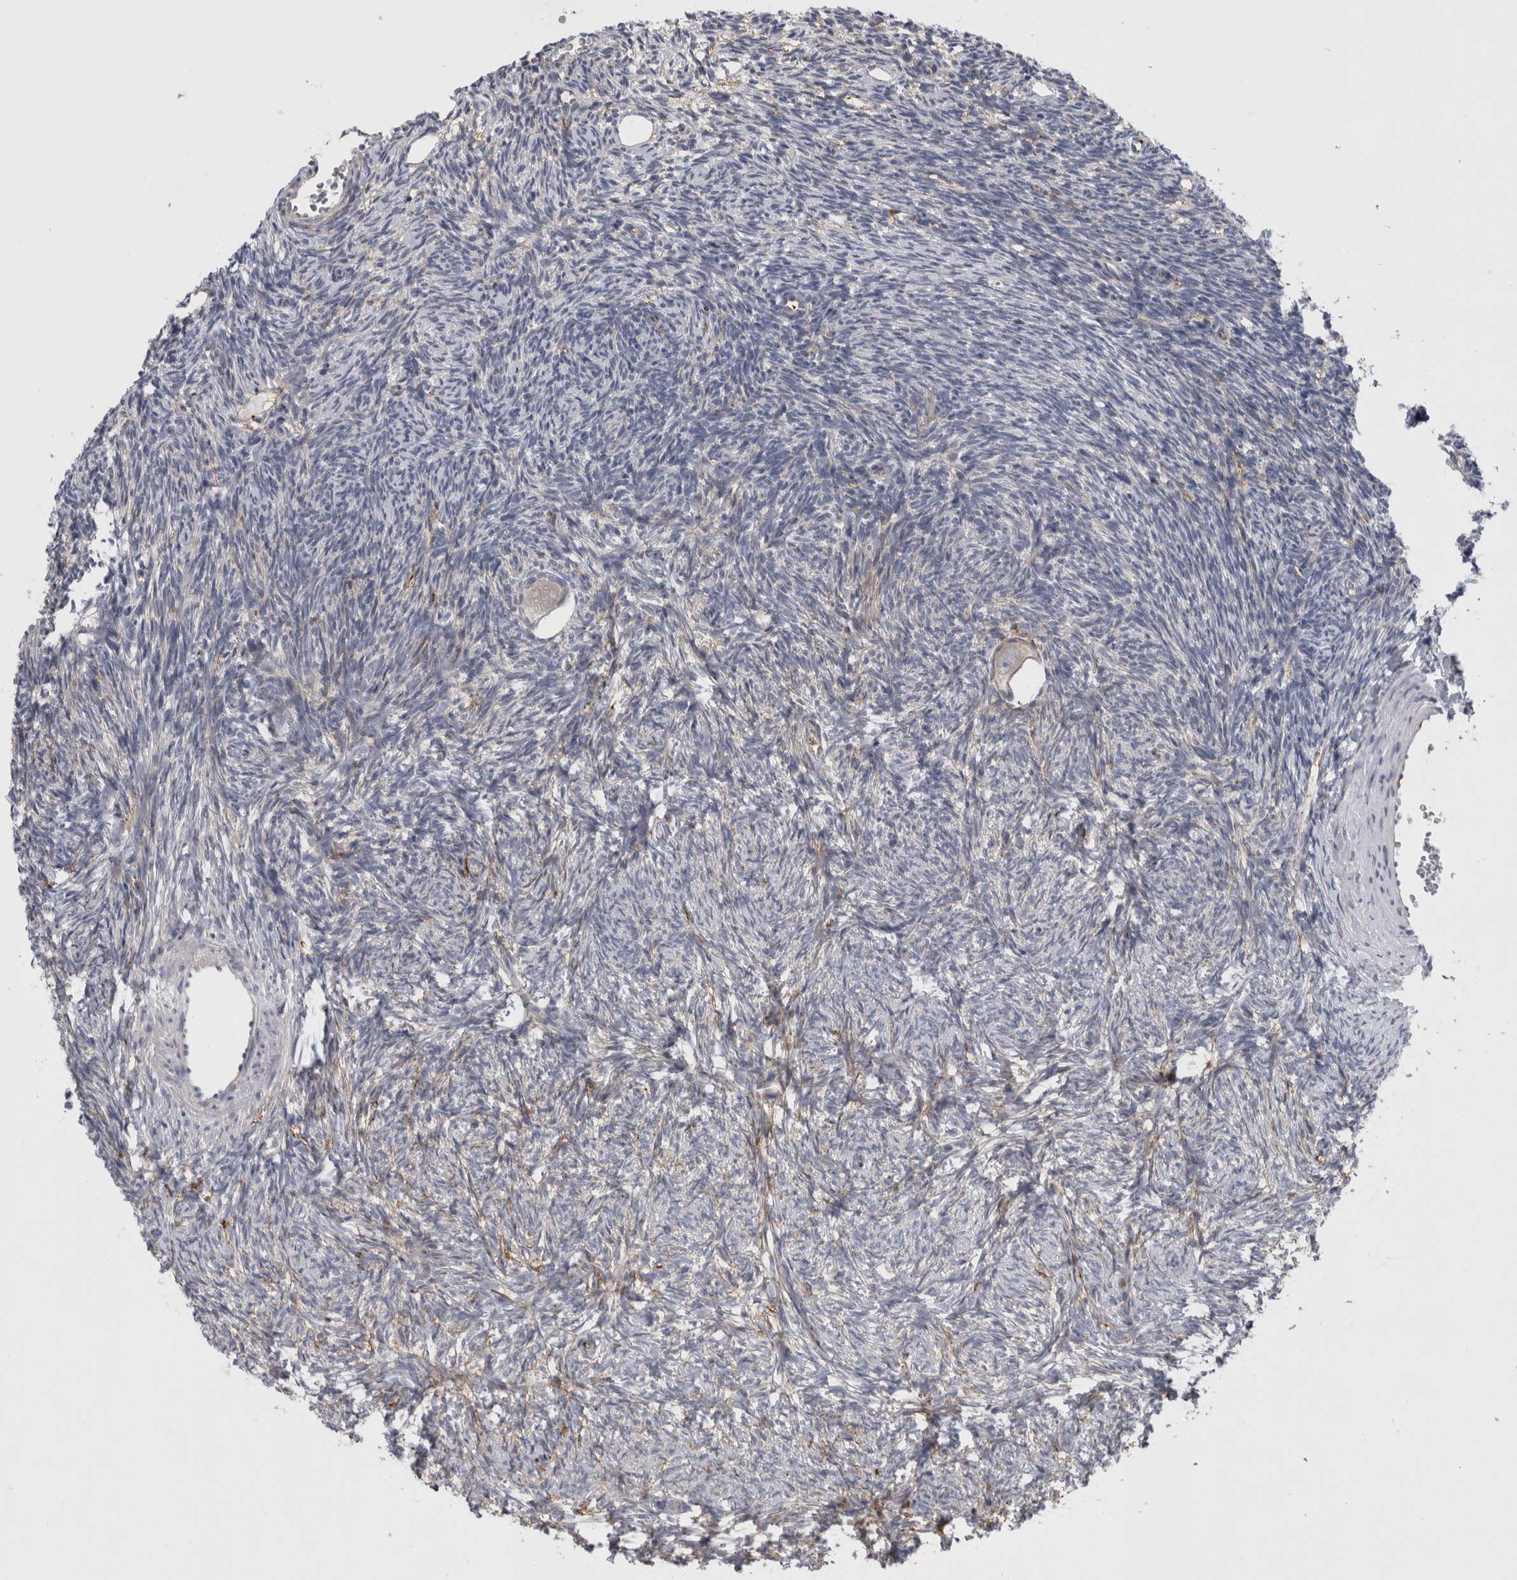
{"staining": {"intensity": "negative", "quantity": "none", "location": "none"}, "tissue": "ovary", "cell_type": "Follicle cells", "image_type": "normal", "snomed": [{"axis": "morphology", "description": "Normal tissue, NOS"}, {"axis": "topography", "description": "Ovary"}], "caption": "Immunohistochemistry histopathology image of unremarkable ovary: ovary stained with DAB (3,3'-diaminobenzidine) demonstrates no significant protein positivity in follicle cells.", "gene": "DNAJC24", "patient": {"sex": "female", "age": 34}}